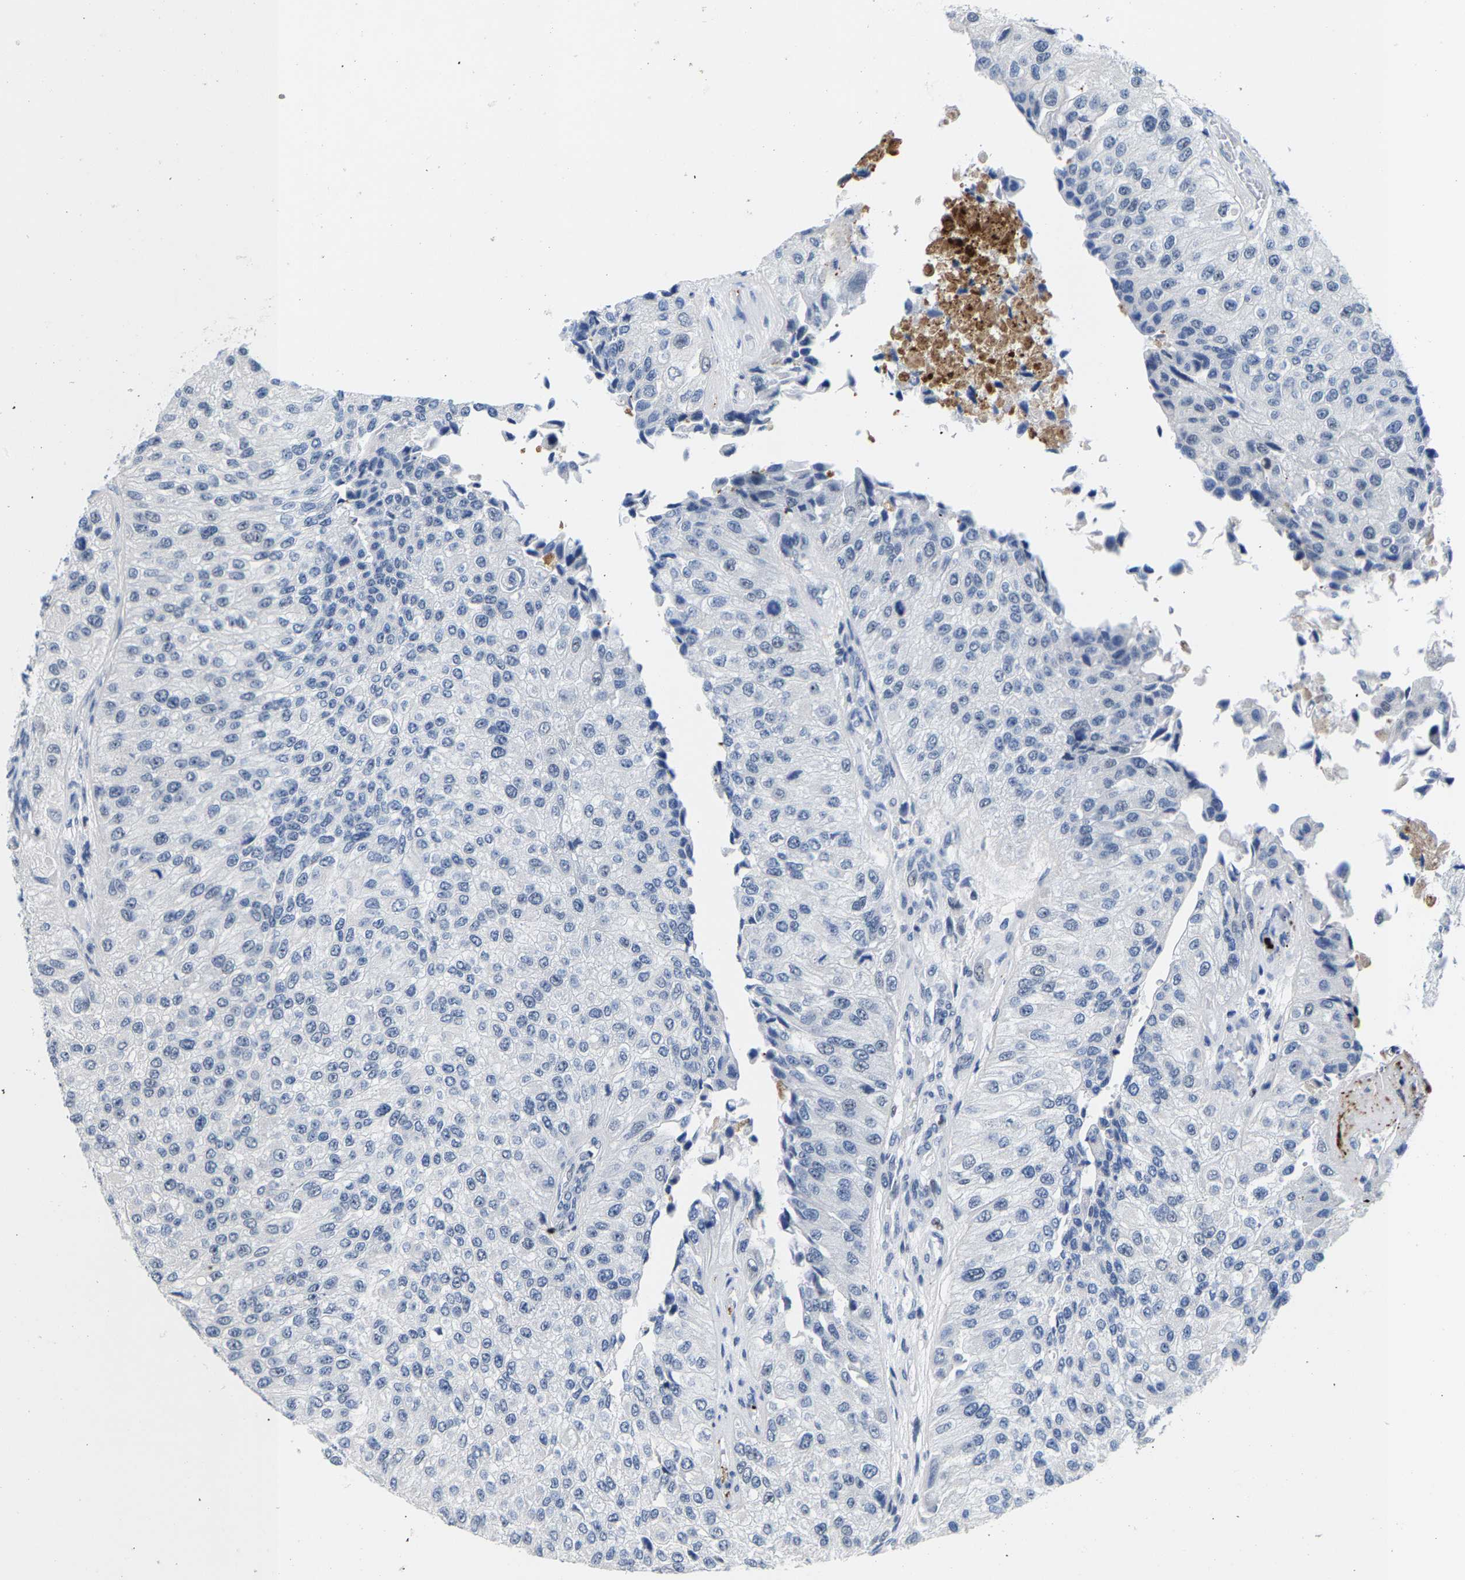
{"staining": {"intensity": "weak", "quantity": "<25%", "location": "nuclear"}, "tissue": "urothelial cancer", "cell_type": "Tumor cells", "image_type": "cancer", "snomed": [{"axis": "morphology", "description": "Urothelial carcinoma, High grade"}, {"axis": "topography", "description": "Kidney"}, {"axis": "topography", "description": "Urinary bladder"}], "caption": "Immunohistochemical staining of human urothelial carcinoma (high-grade) demonstrates no significant staining in tumor cells.", "gene": "SETD1B", "patient": {"sex": "male", "age": 77}}